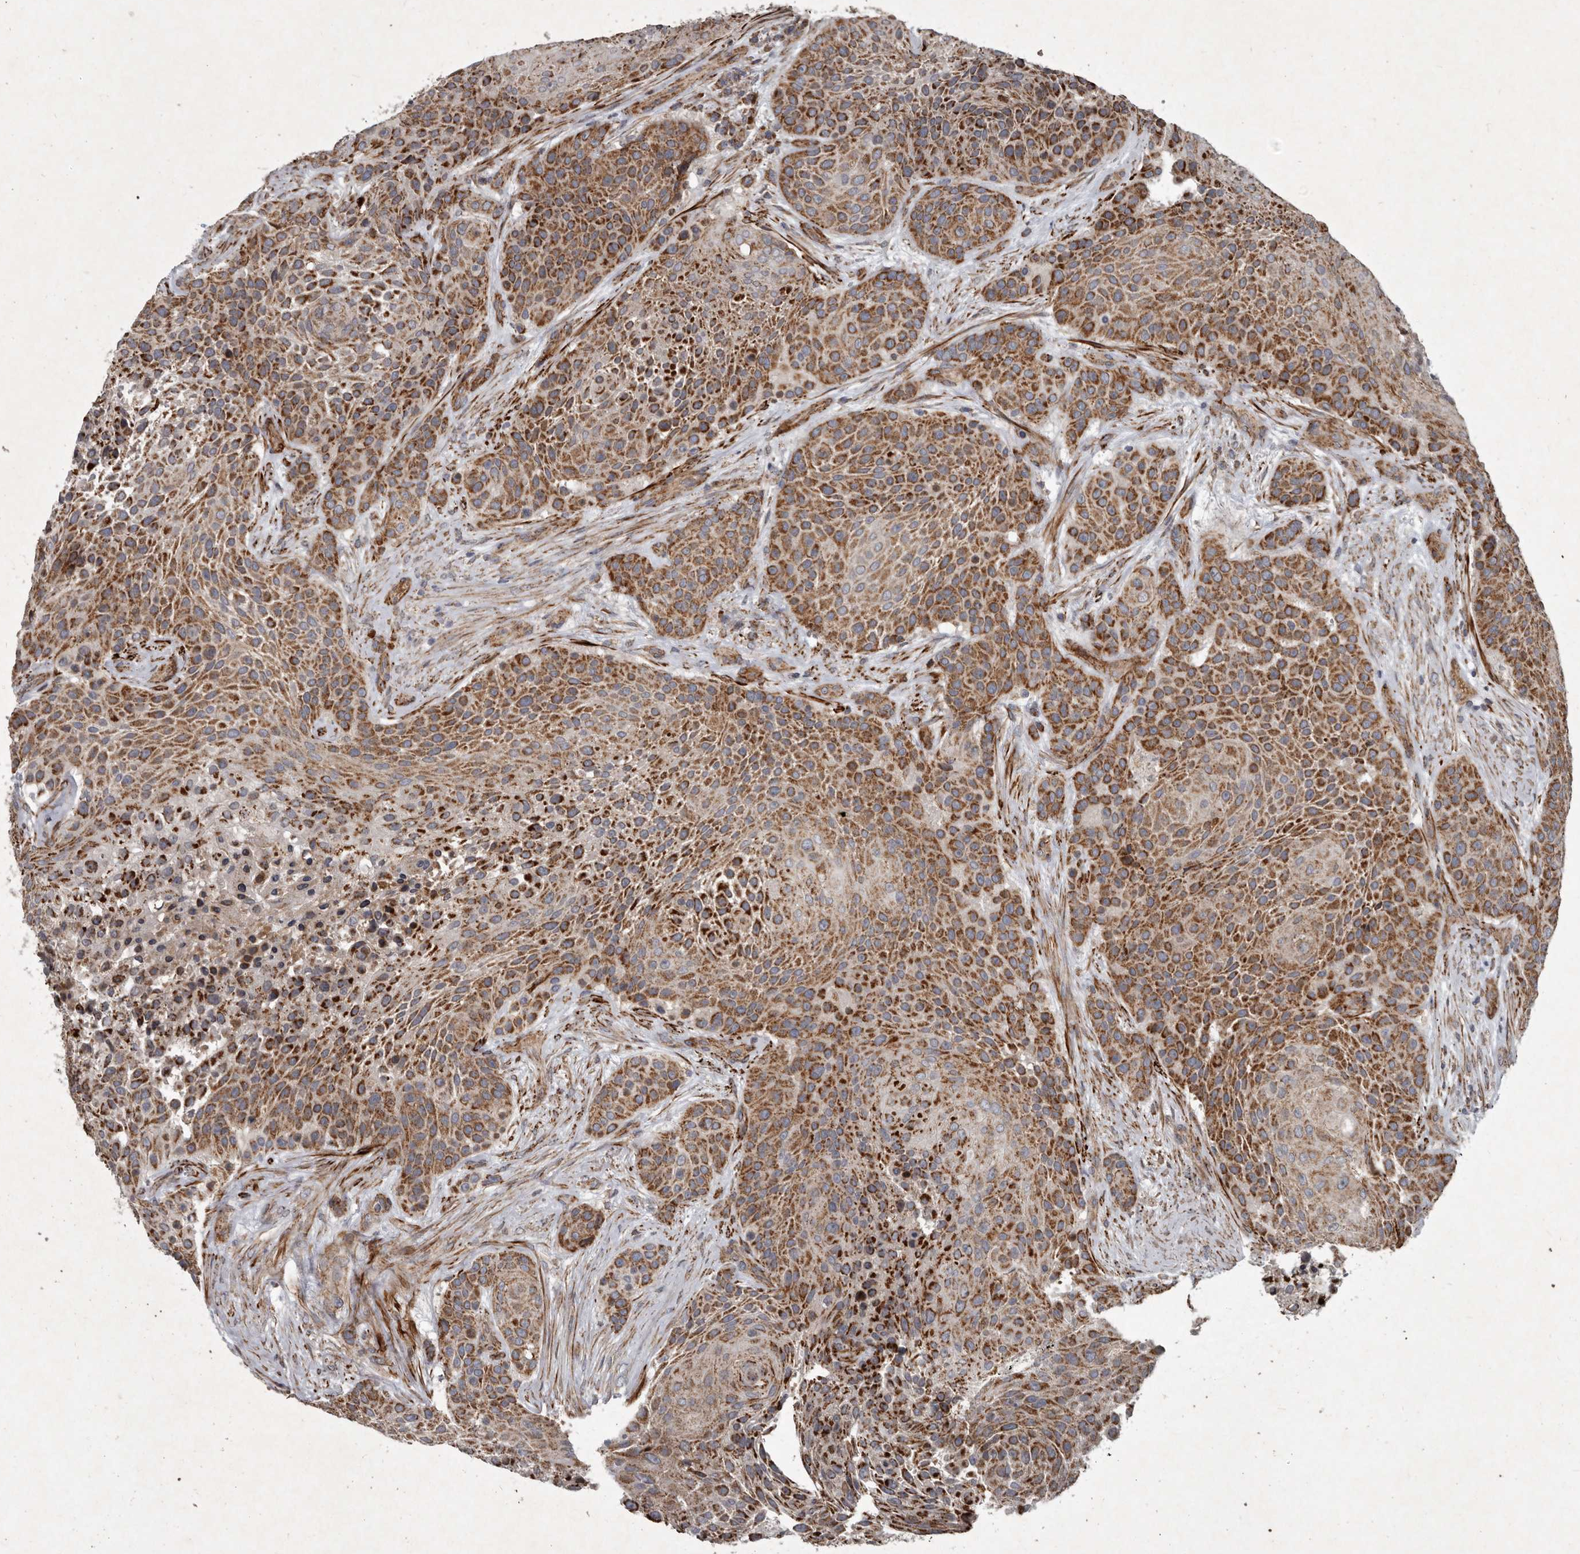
{"staining": {"intensity": "moderate", "quantity": ">75%", "location": "cytoplasmic/membranous"}, "tissue": "urothelial cancer", "cell_type": "Tumor cells", "image_type": "cancer", "snomed": [{"axis": "morphology", "description": "Urothelial carcinoma, High grade"}, {"axis": "topography", "description": "Urinary bladder"}], "caption": "An immunohistochemistry (IHC) photomicrograph of neoplastic tissue is shown. Protein staining in brown highlights moderate cytoplasmic/membranous positivity in high-grade urothelial carcinoma within tumor cells.", "gene": "MRPS15", "patient": {"sex": "female", "age": 63}}